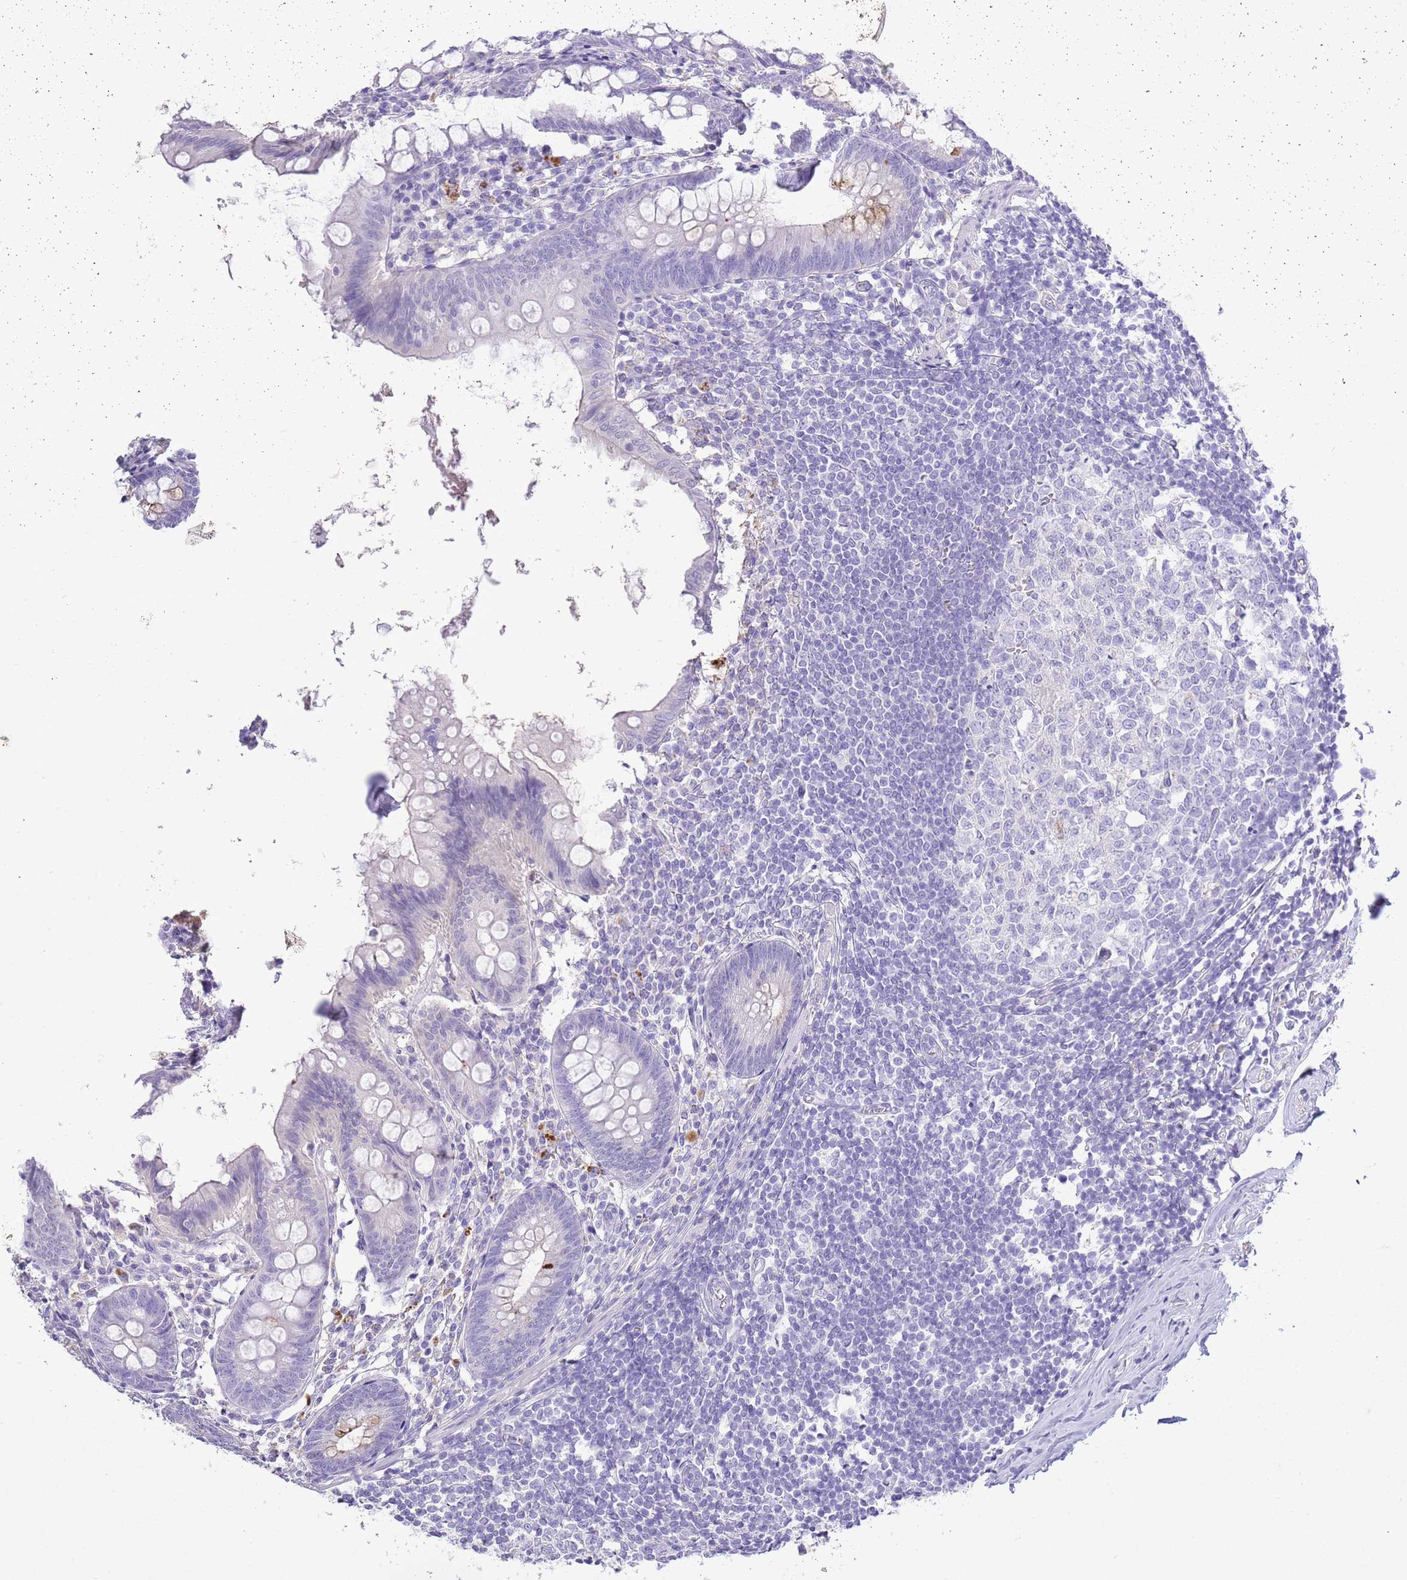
{"staining": {"intensity": "negative", "quantity": "none", "location": "none"}, "tissue": "appendix", "cell_type": "Glandular cells", "image_type": "normal", "snomed": [{"axis": "morphology", "description": "Normal tissue, NOS"}, {"axis": "topography", "description": "Appendix"}], "caption": "Immunohistochemistry image of normal human appendix stained for a protein (brown), which exhibits no positivity in glandular cells.", "gene": "OR2Z1", "patient": {"sex": "female", "age": 51}}